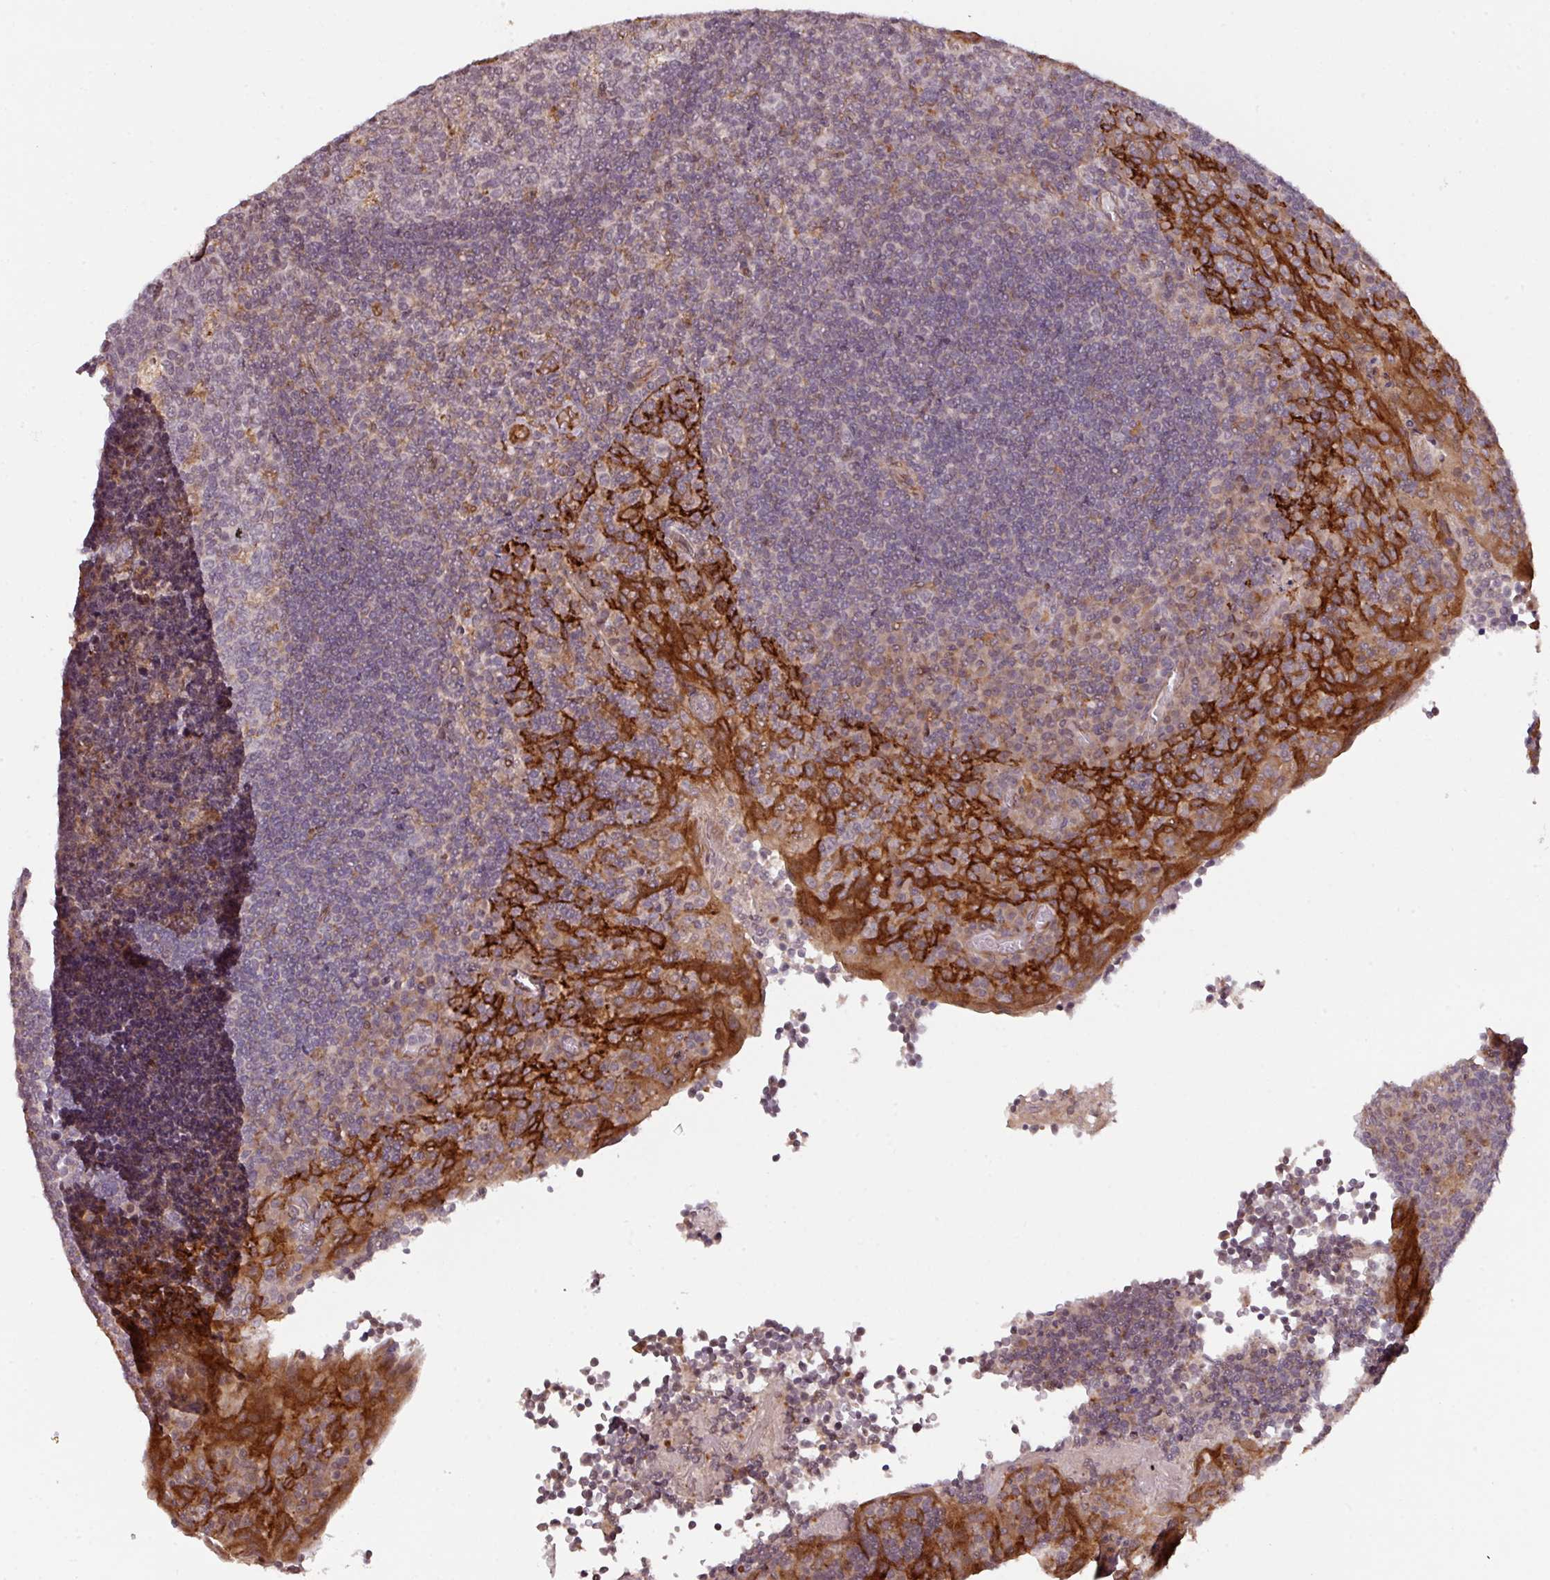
{"staining": {"intensity": "weak", "quantity": "25%-75%", "location": "cytoplasmic/membranous"}, "tissue": "tonsil", "cell_type": "Germinal center cells", "image_type": "normal", "snomed": [{"axis": "morphology", "description": "Normal tissue, NOS"}, {"axis": "topography", "description": "Tonsil"}], "caption": "Germinal center cells display low levels of weak cytoplasmic/membranous expression in approximately 25%-75% of cells in benign tonsil. The staining was performed using DAB to visualize the protein expression in brown, while the nuclei were stained in blue with hematoxylin (Magnification: 20x).", "gene": "CYFIP2", "patient": {"sex": "male", "age": 17}}